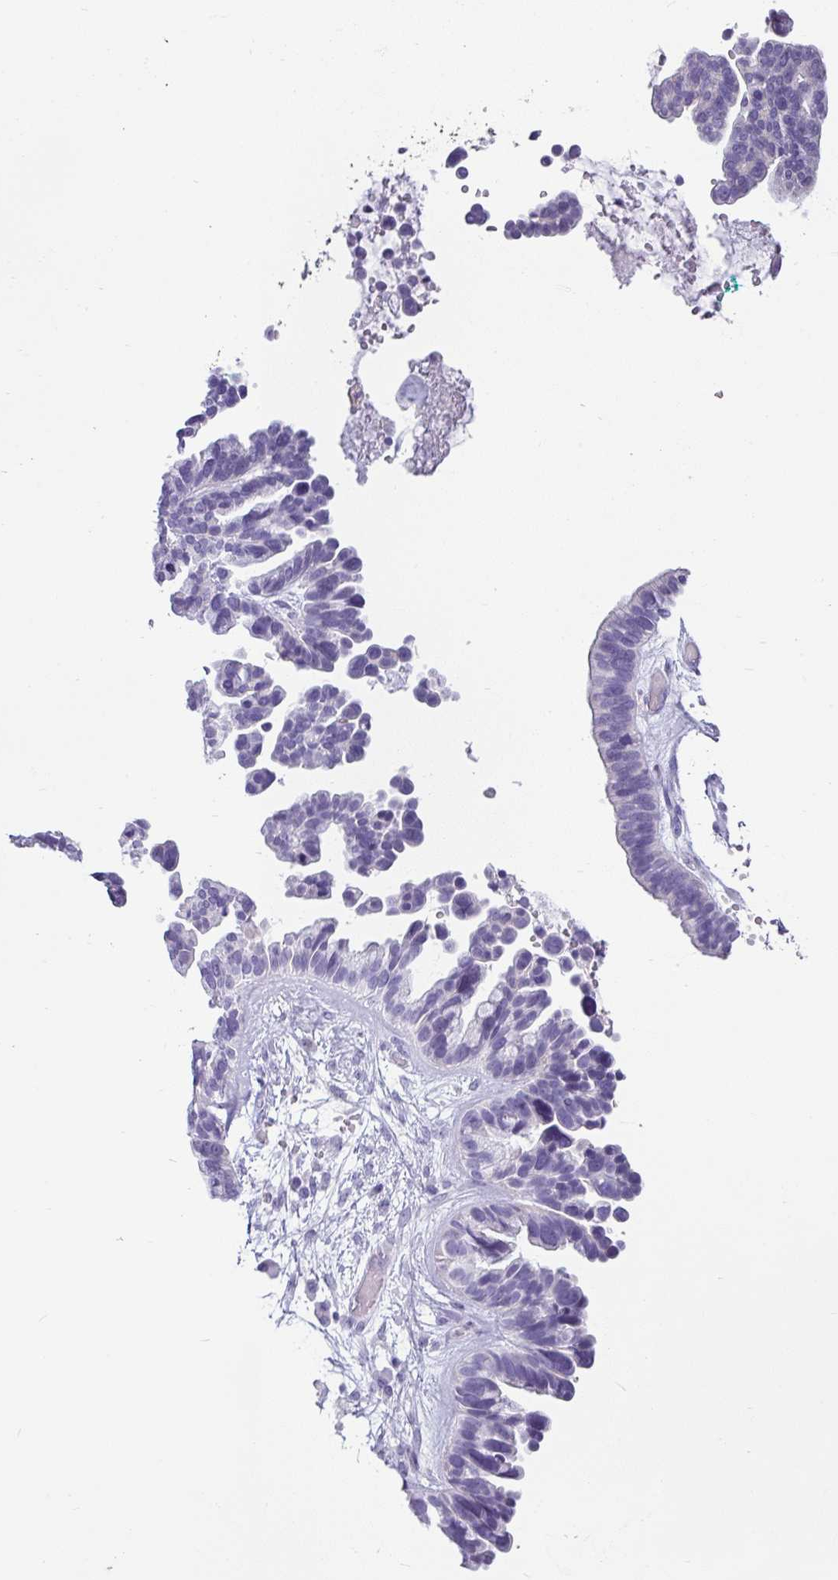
{"staining": {"intensity": "negative", "quantity": "none", "location": "none"}, "tissue": "ovarian cancer", "cell_type": "Tumor cells", "image_type": "cancer", "snomed": [{"axis": "morphology", "description": "Cystadenocarcinoma, serous, NOS"}, {"axis": "topography", "description": "Ovary"}], "caption": "The photomicrograph shows no staining of tumor cells in ovarian cancer.", "gene": "VCY1B", "patient": {"sex": "female", "age": 56}}